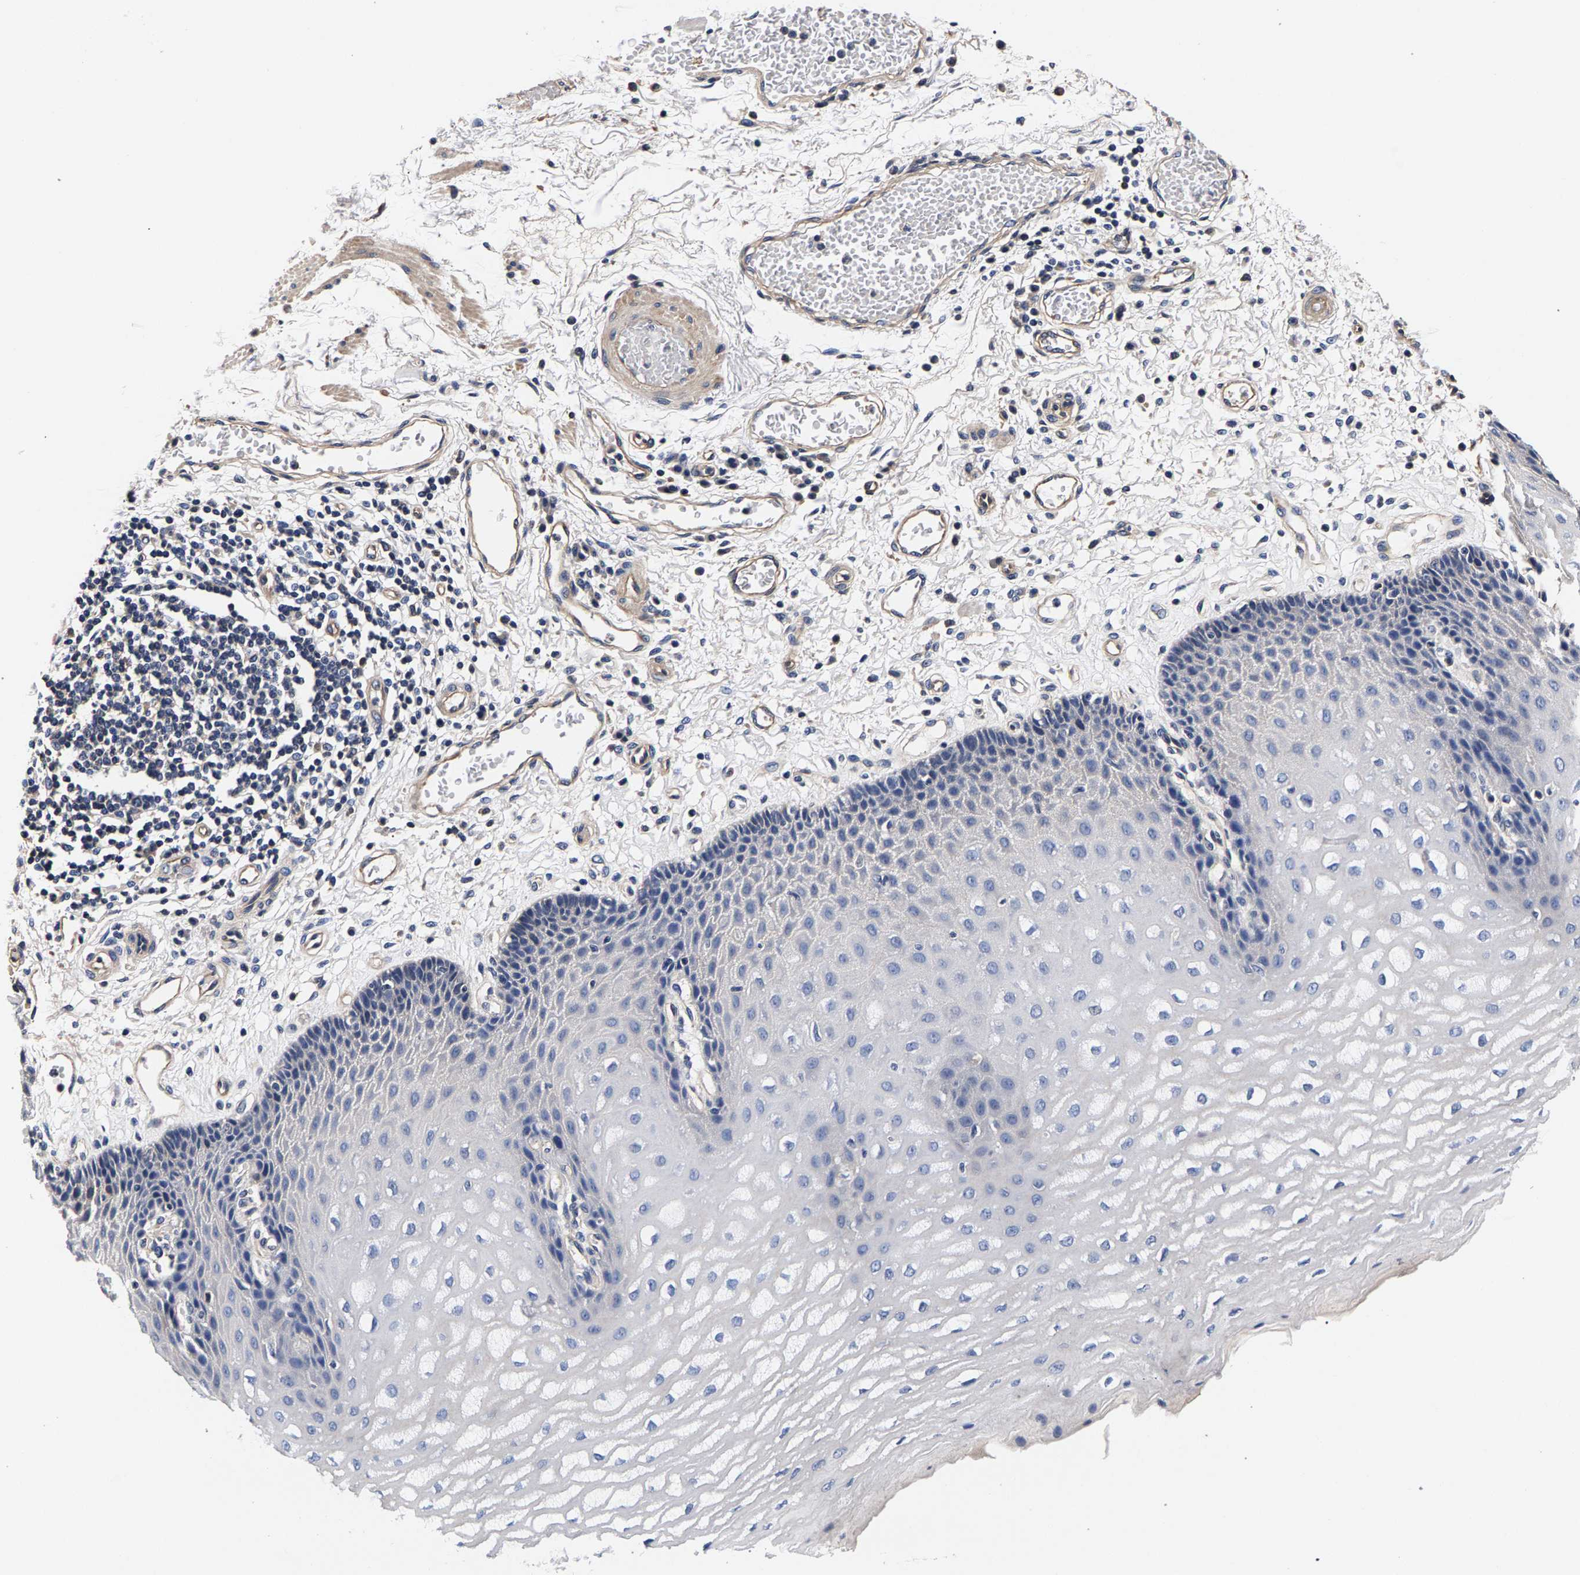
{"staining": {"intensity": "negative", "quantity": "none", "location": "none"}, "tissue": "esophagus", "cell_type": "Squamous epithelial cells", "image_type": "normal", "snomed": [{"axis": "morphology", "description": "Normal tissue, NOS"}, {"axis": "topography", "description": "Esophagus"}], "caption": "IHC photomicrograph of unremarkable esophagus: esophagus stained with DAB reveals no significant protein positivity in squamous epithelial cells. (Immunohistochemistry, brightfield microscopy, high magnification).", "gene": "MARCHF7", "patient": {"sex": "male", "age": 54}}